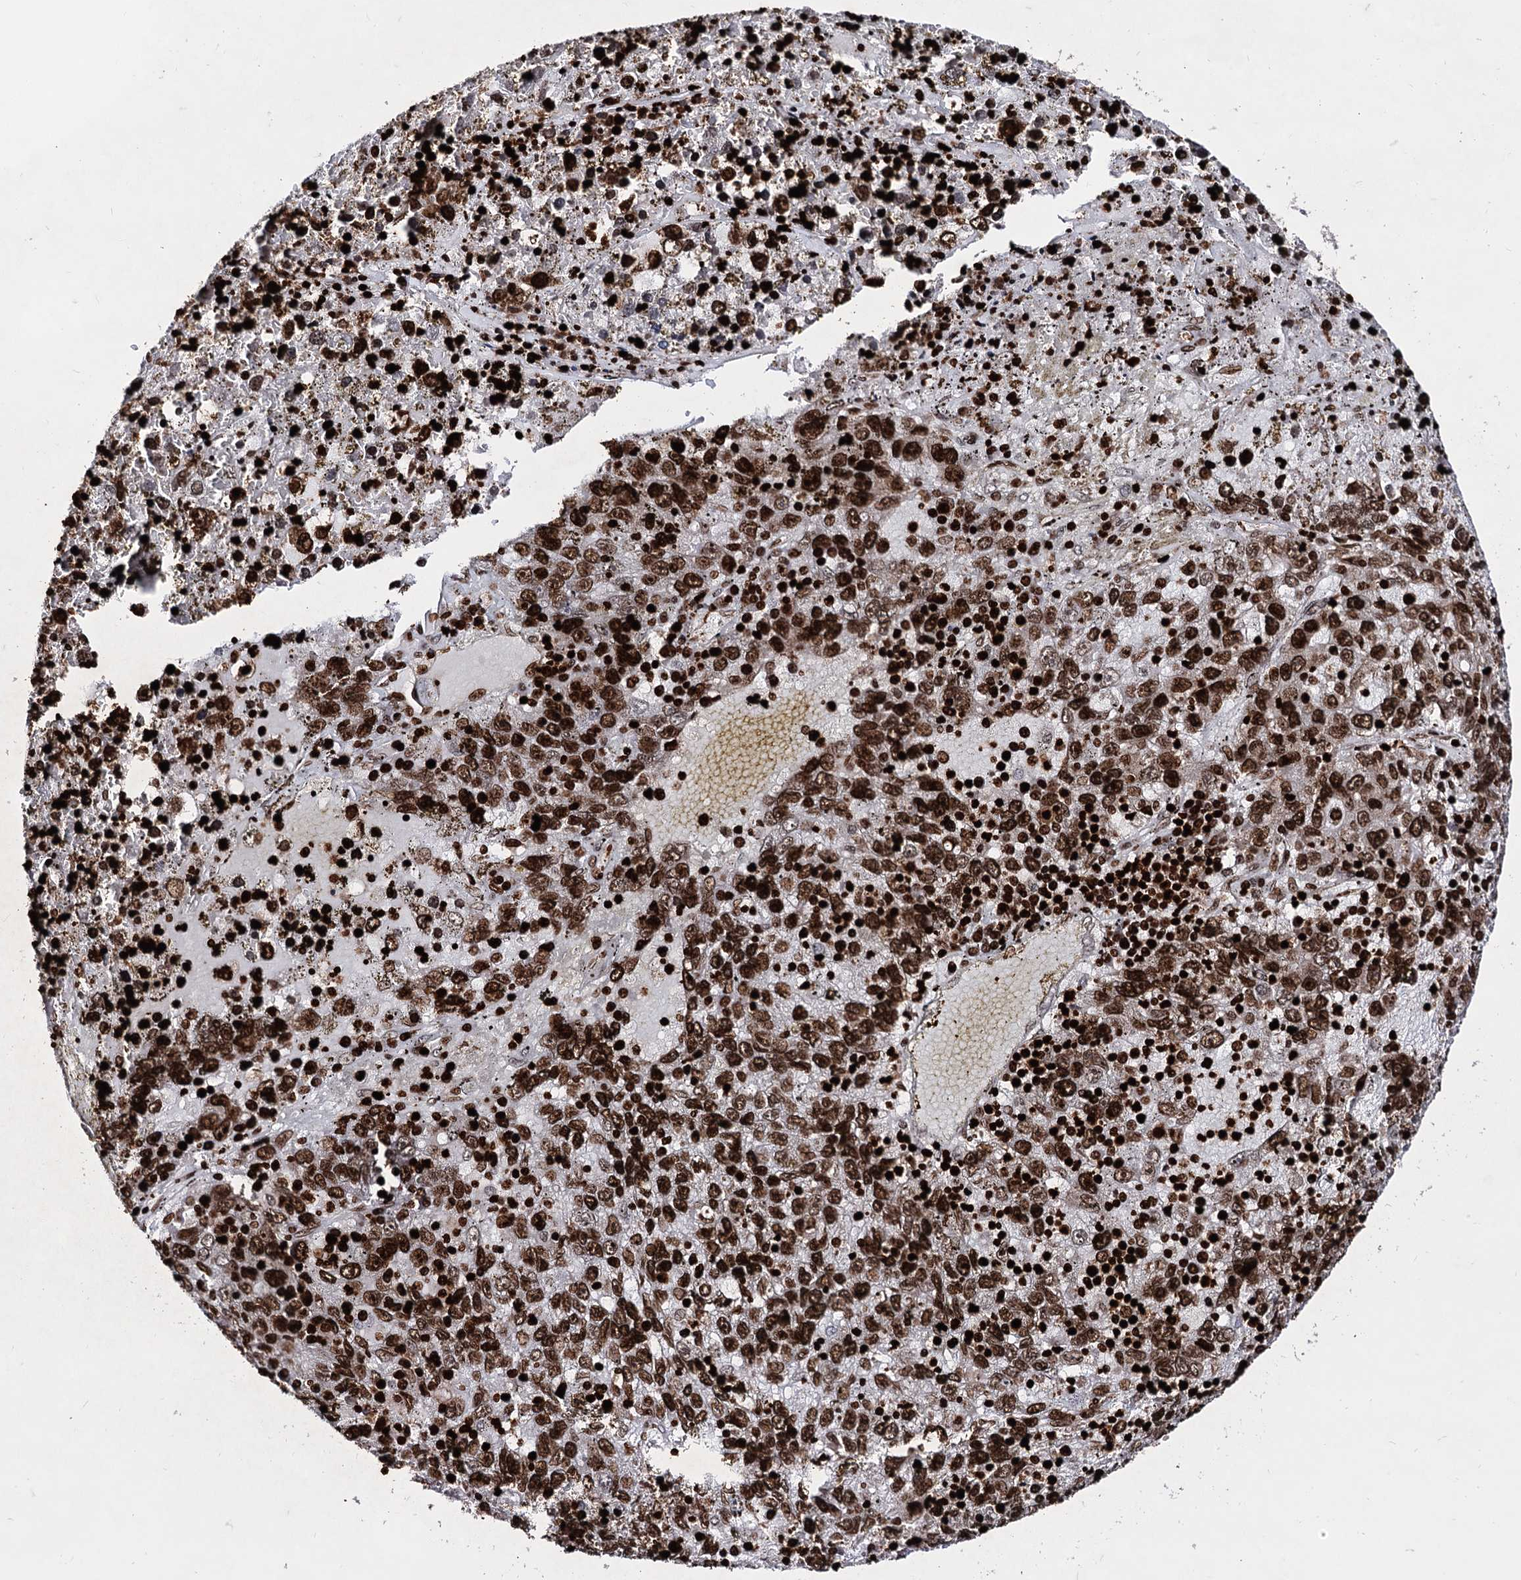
{"staining": {"intensity": "strong", "quantity": ">75%", "location": "nuclear"}, "tissue": "liver cancer", "cell_type": "Tumor cells", "image_type": "cancer", "snomed": [{"axis": "morphology", "description": "Carcinoma, Hepatocellular, NOS"}, {"axis": "topography", "description": "Liver"}], "caption": "Immunohistochemistry (IHC) (DAB) staining of human liver hepatocellular carcinoma exhibits strong nuclear protein expression in approximately >75% of tumor cells. Ihc stains the protein of interest in brown and the nuclei are stained blue.", "gene": "HMGB2", "patient": {"sex": "male", "age": 49}}